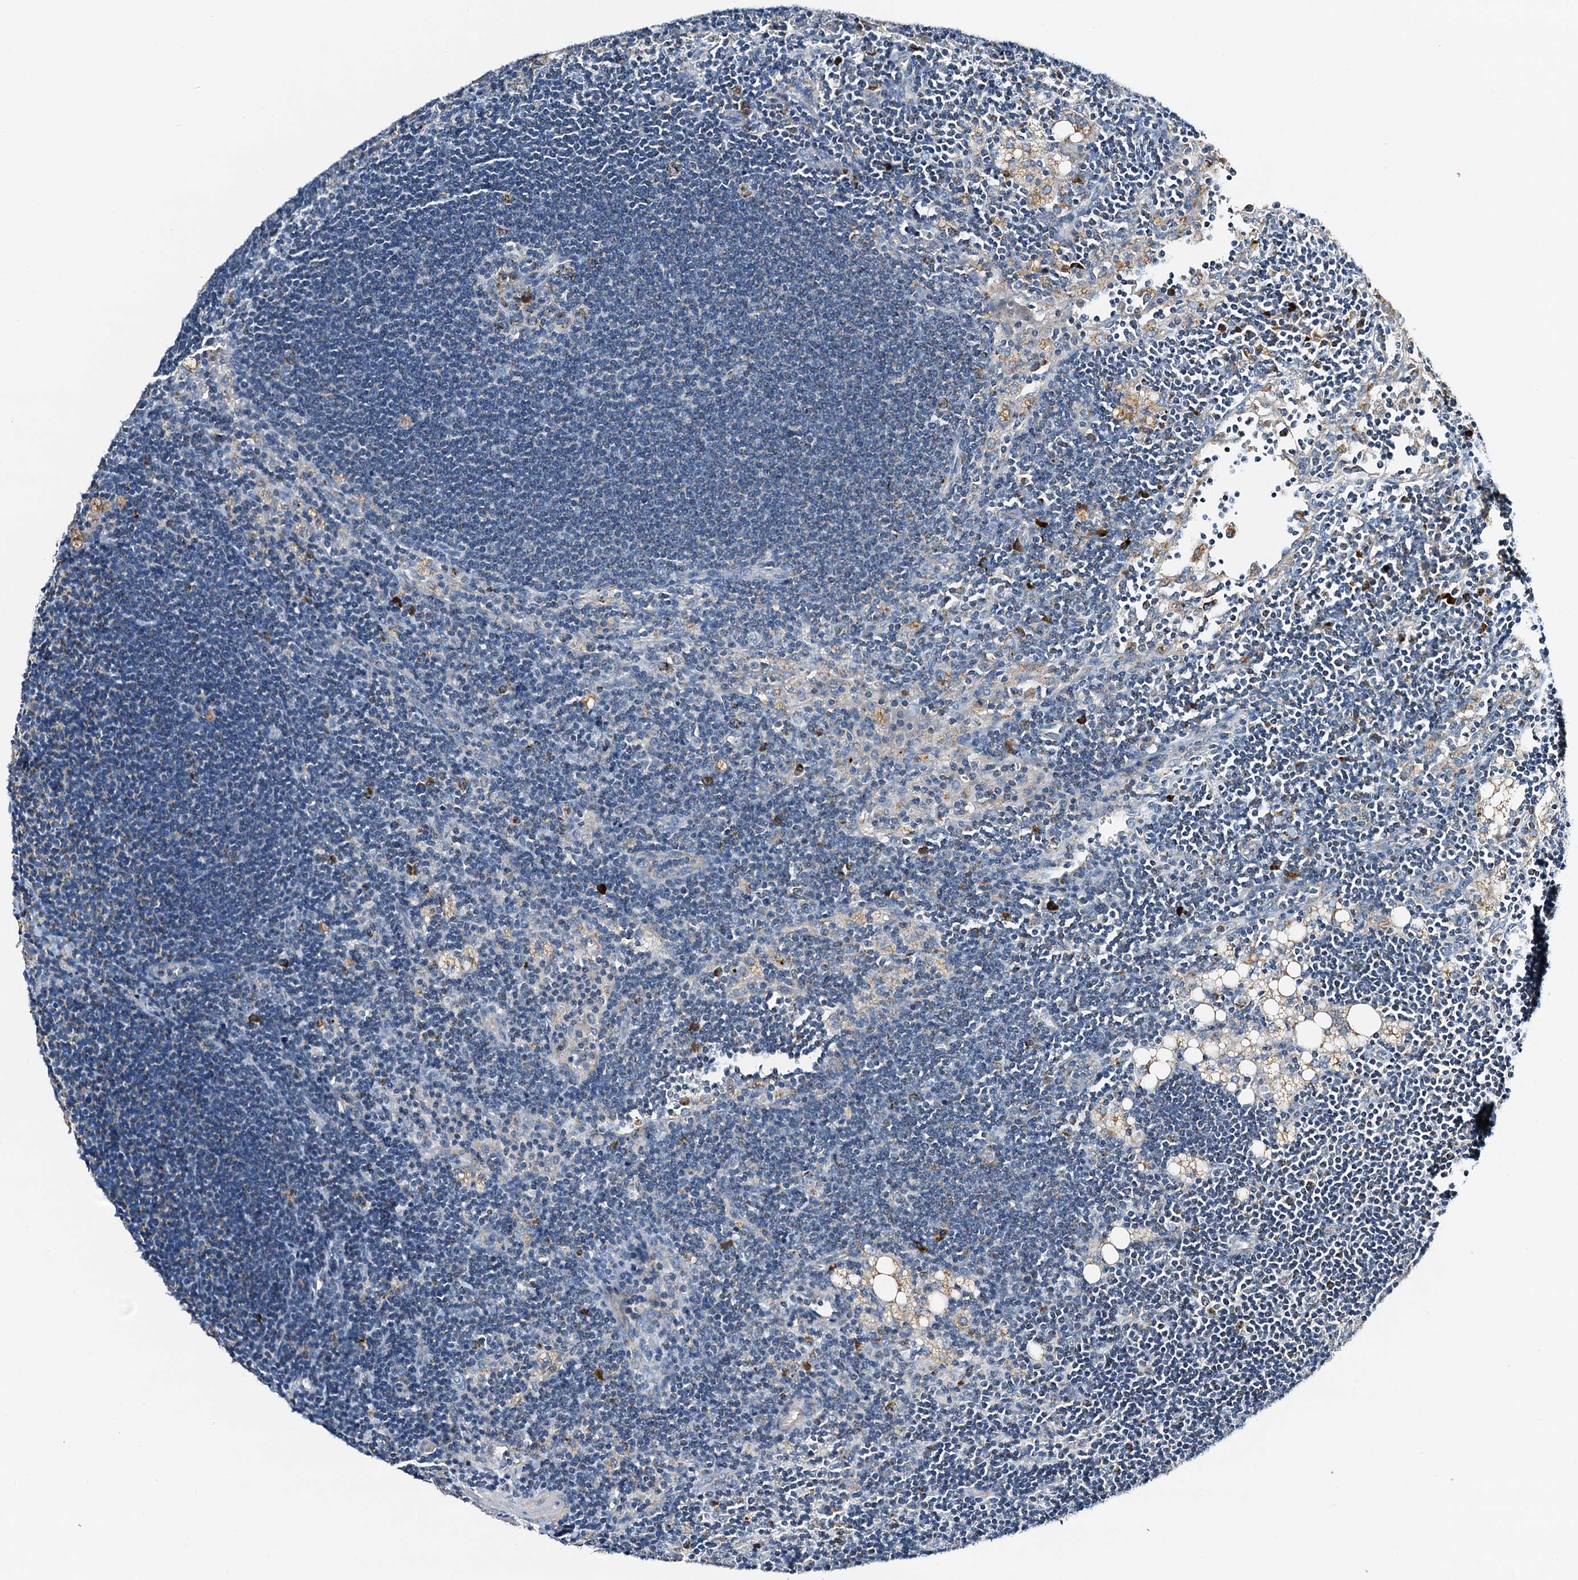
{"staining": {"intensity": "moderate", "quantity": "25%-75%", "location": "cytoplasmic/membranous"}, "tissue": "lymph node", "cell_type": "Germinal center cells", "image_type": "normal", "snomed": [{"axis": "morphology", "description": "Normal tissue, NOS"}, {"axis": "topography", "description": "Lymph node"}], "caption": "The immunohistochemical stain highlights moderate cytoplasmic/membranous expression in germinal center cells of normal lymph node. The staining was performed using DAB, with brown indicating positive protein expression. Nuclei are stained blue with hematoxylin.", "gene": "POC1A", "patient": {"sex": "male", "age": 24}}